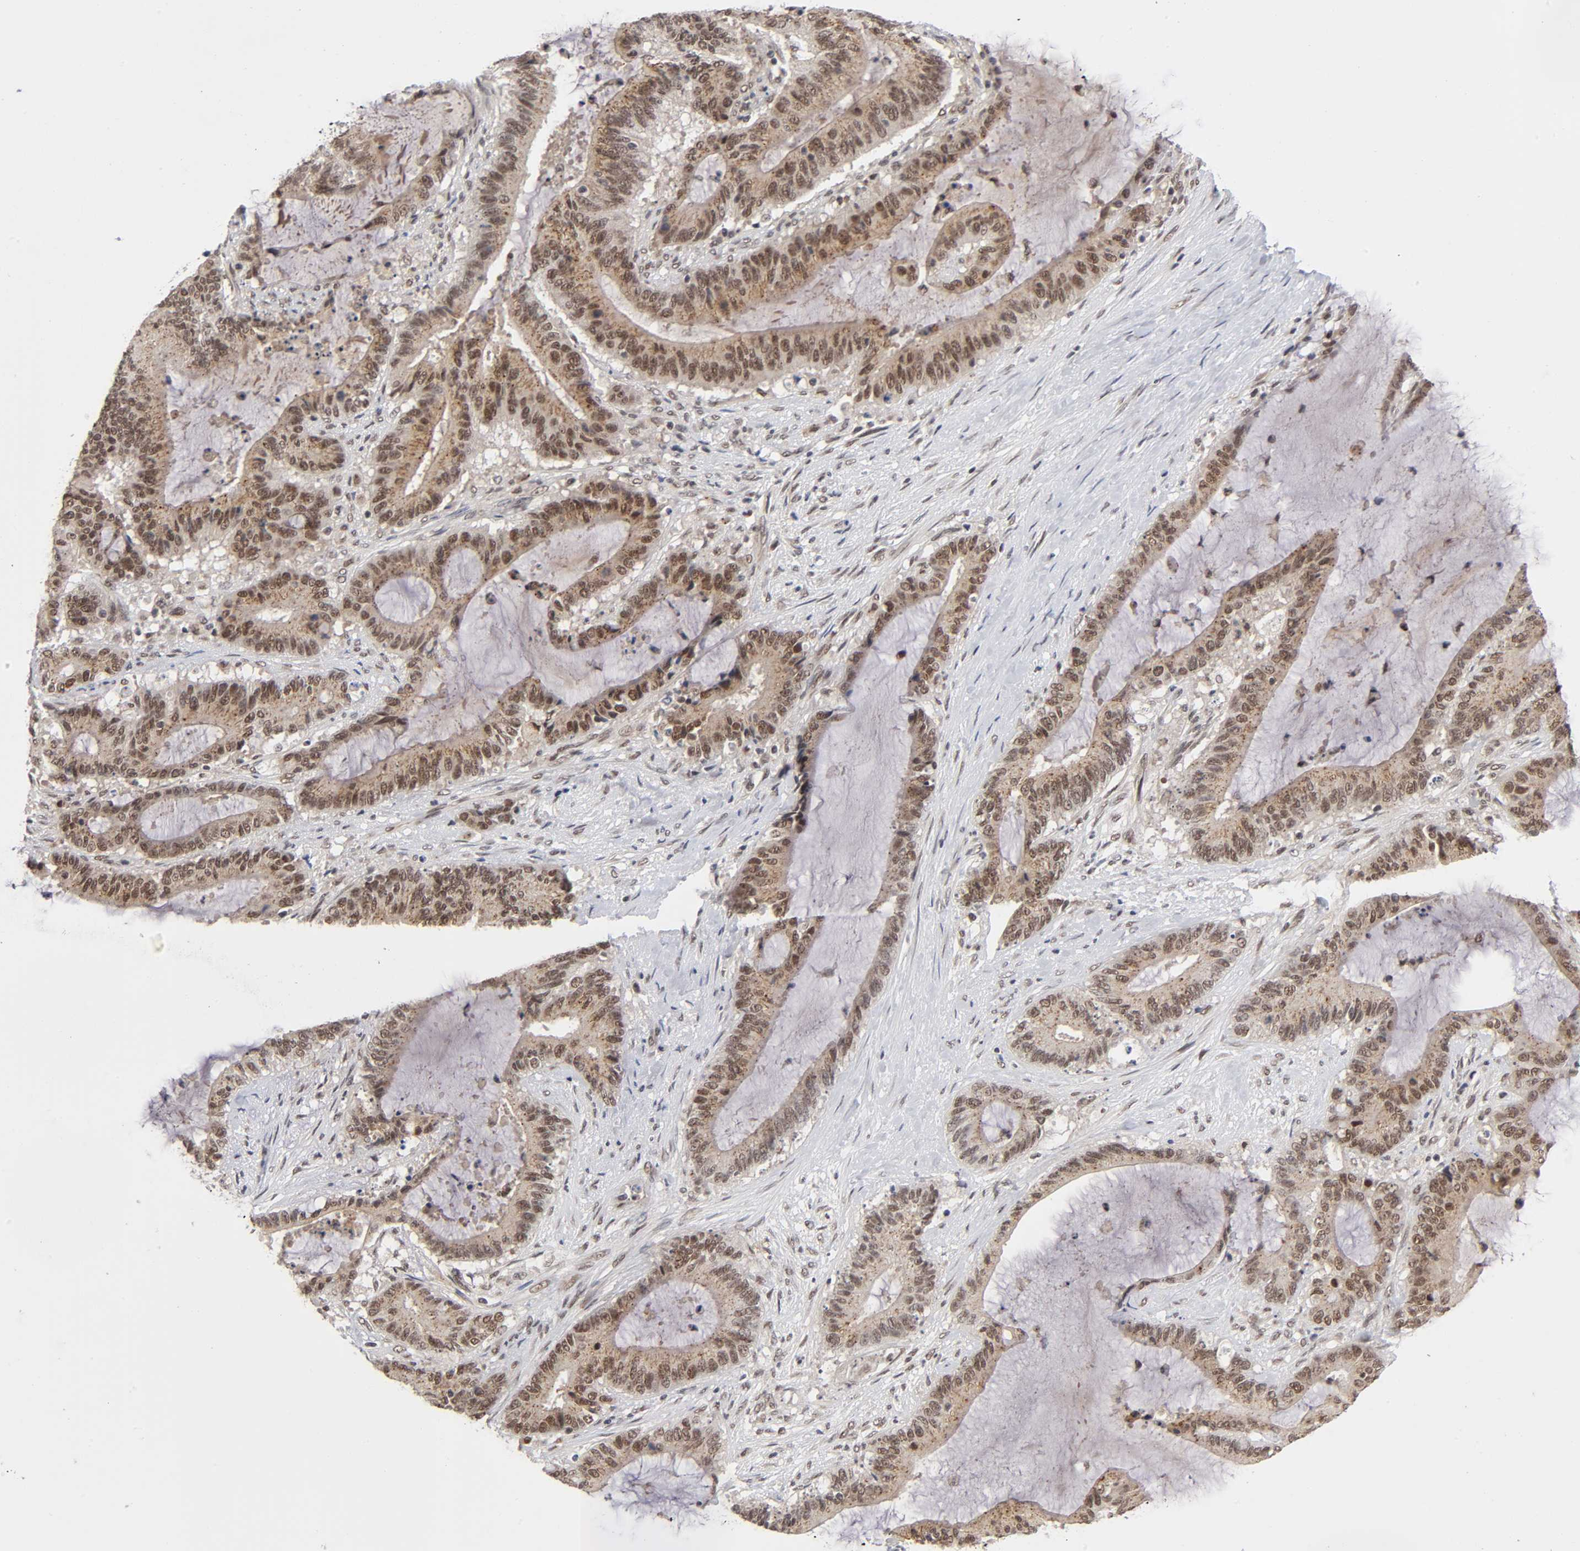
{"staining": {"intensity": "strong", "quantity": ">75%", "location": "cytoplasmic/membranous,nuclear"}, "tissue": "liver cancer", "cell_type": "Tumor cells", "image_type": "cancer", "snomed": [{"axis": "morphology", "description": "Cholangiocarcinoma"}, {"axis": "topography", "description": "Liver"}], "caption": "Protein analysis of liver cancer tissue shows strong cytoplasmic/membranous and nuclear positivity in about >75% of tumor cells.", "gene": "EP300", "patient": {"sex": "female", "age": 73}}